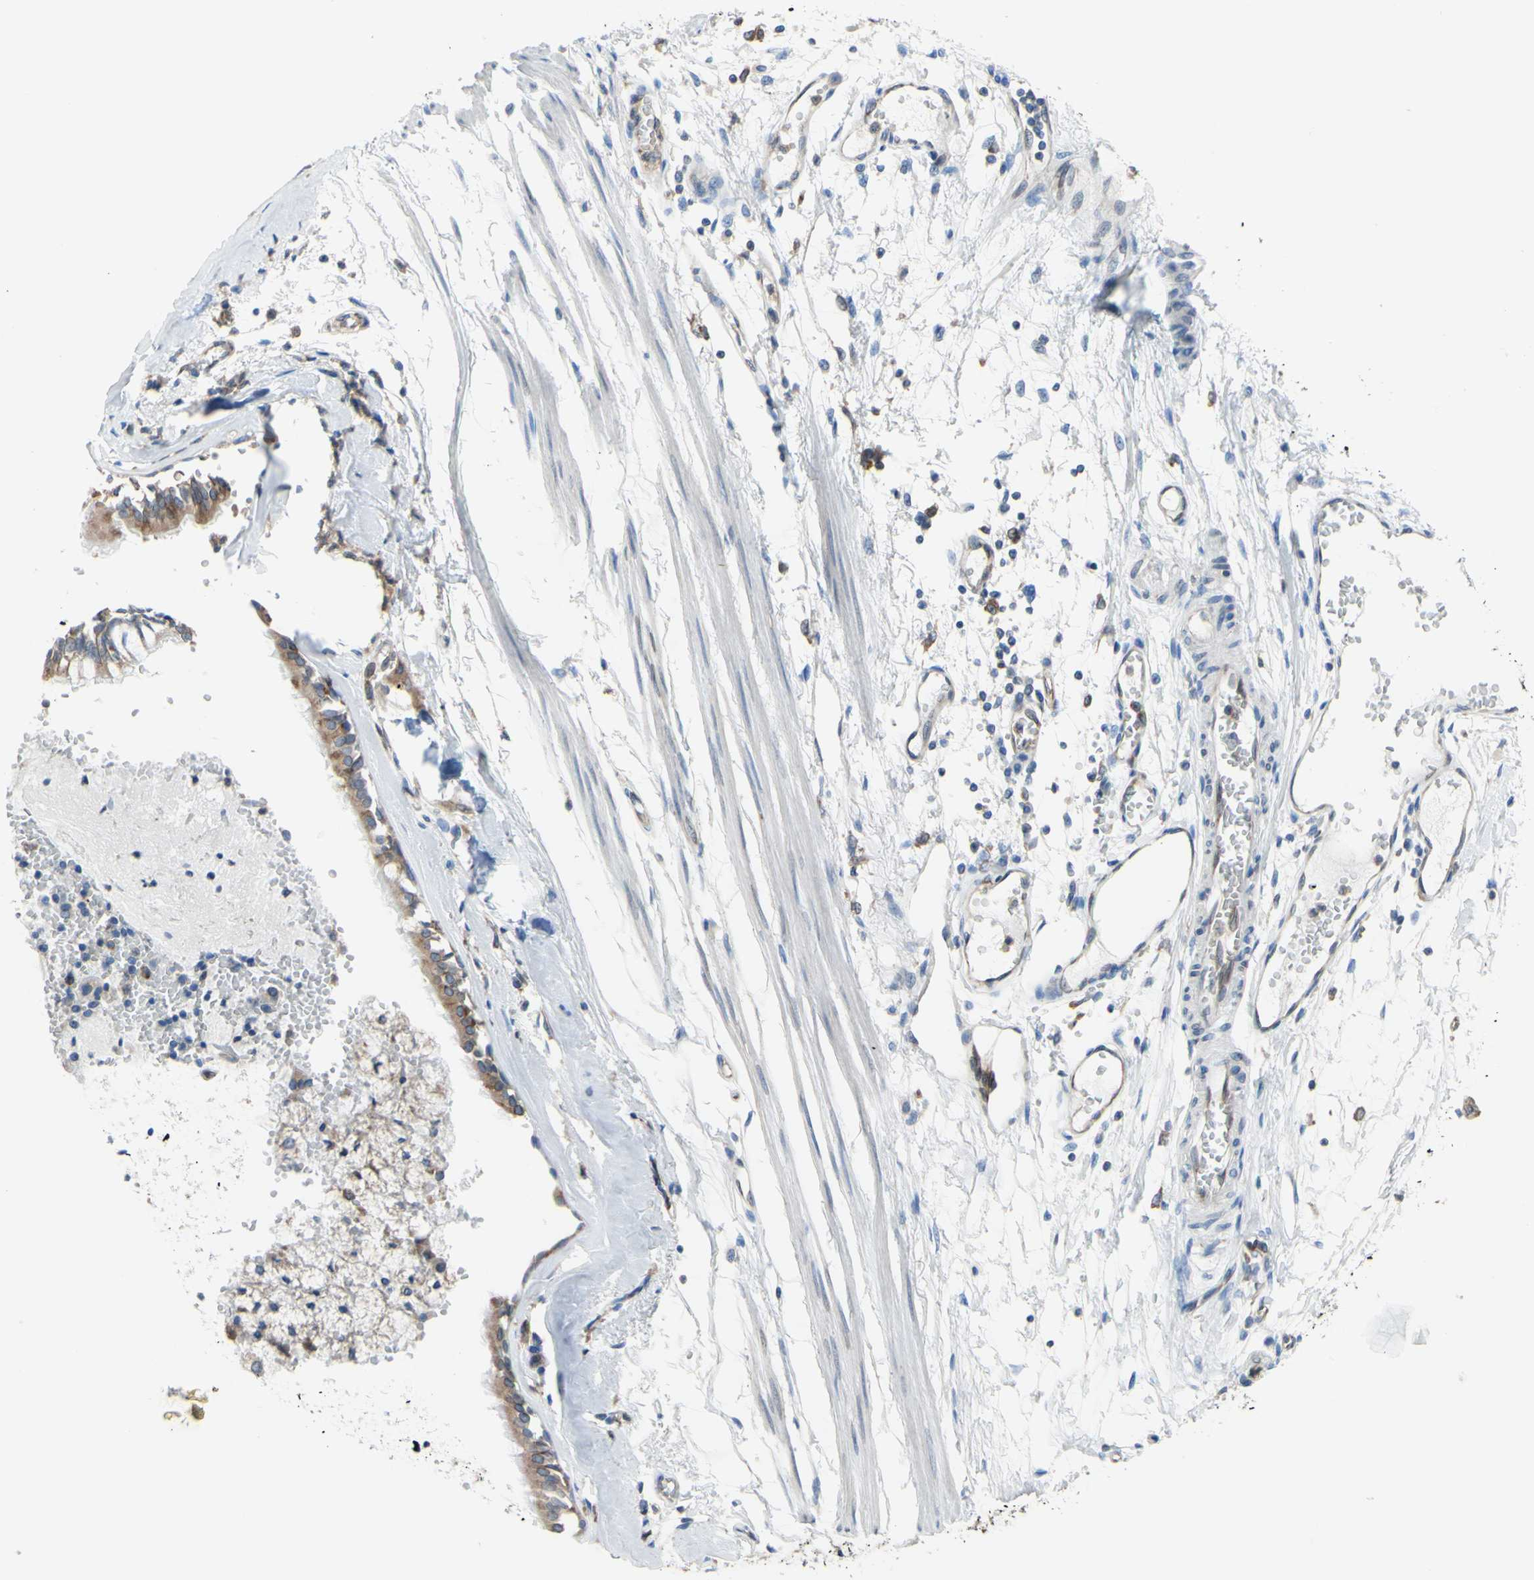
{"staining": {"intensity": "moderate", "quantity": ">75%", "location": "cytoplasmic/membranous"}, "tissue": "bronchus", "cell_type": "Respiratory epithelial cells", "image_type": "normal", "snomed": [{"axis": "morphology", "description": "Normal tissue, NOS"}, {"axis": "topography", "description": "Bronchus"}, {"axis": "topography", "description": "Lung"}], "caption": "Immunohistochemistry histopathology image of normal bronchus: human bronchus stained using IHC exhibits medium levels of moderate protein expression localized specifically in the cytoplasmic/membranous of respiratory epithelial cells, appearing as a cytoplasmic/membranous brown color.", "gene": "MGST2", "patient": {"sex": "female", "age": 56}}